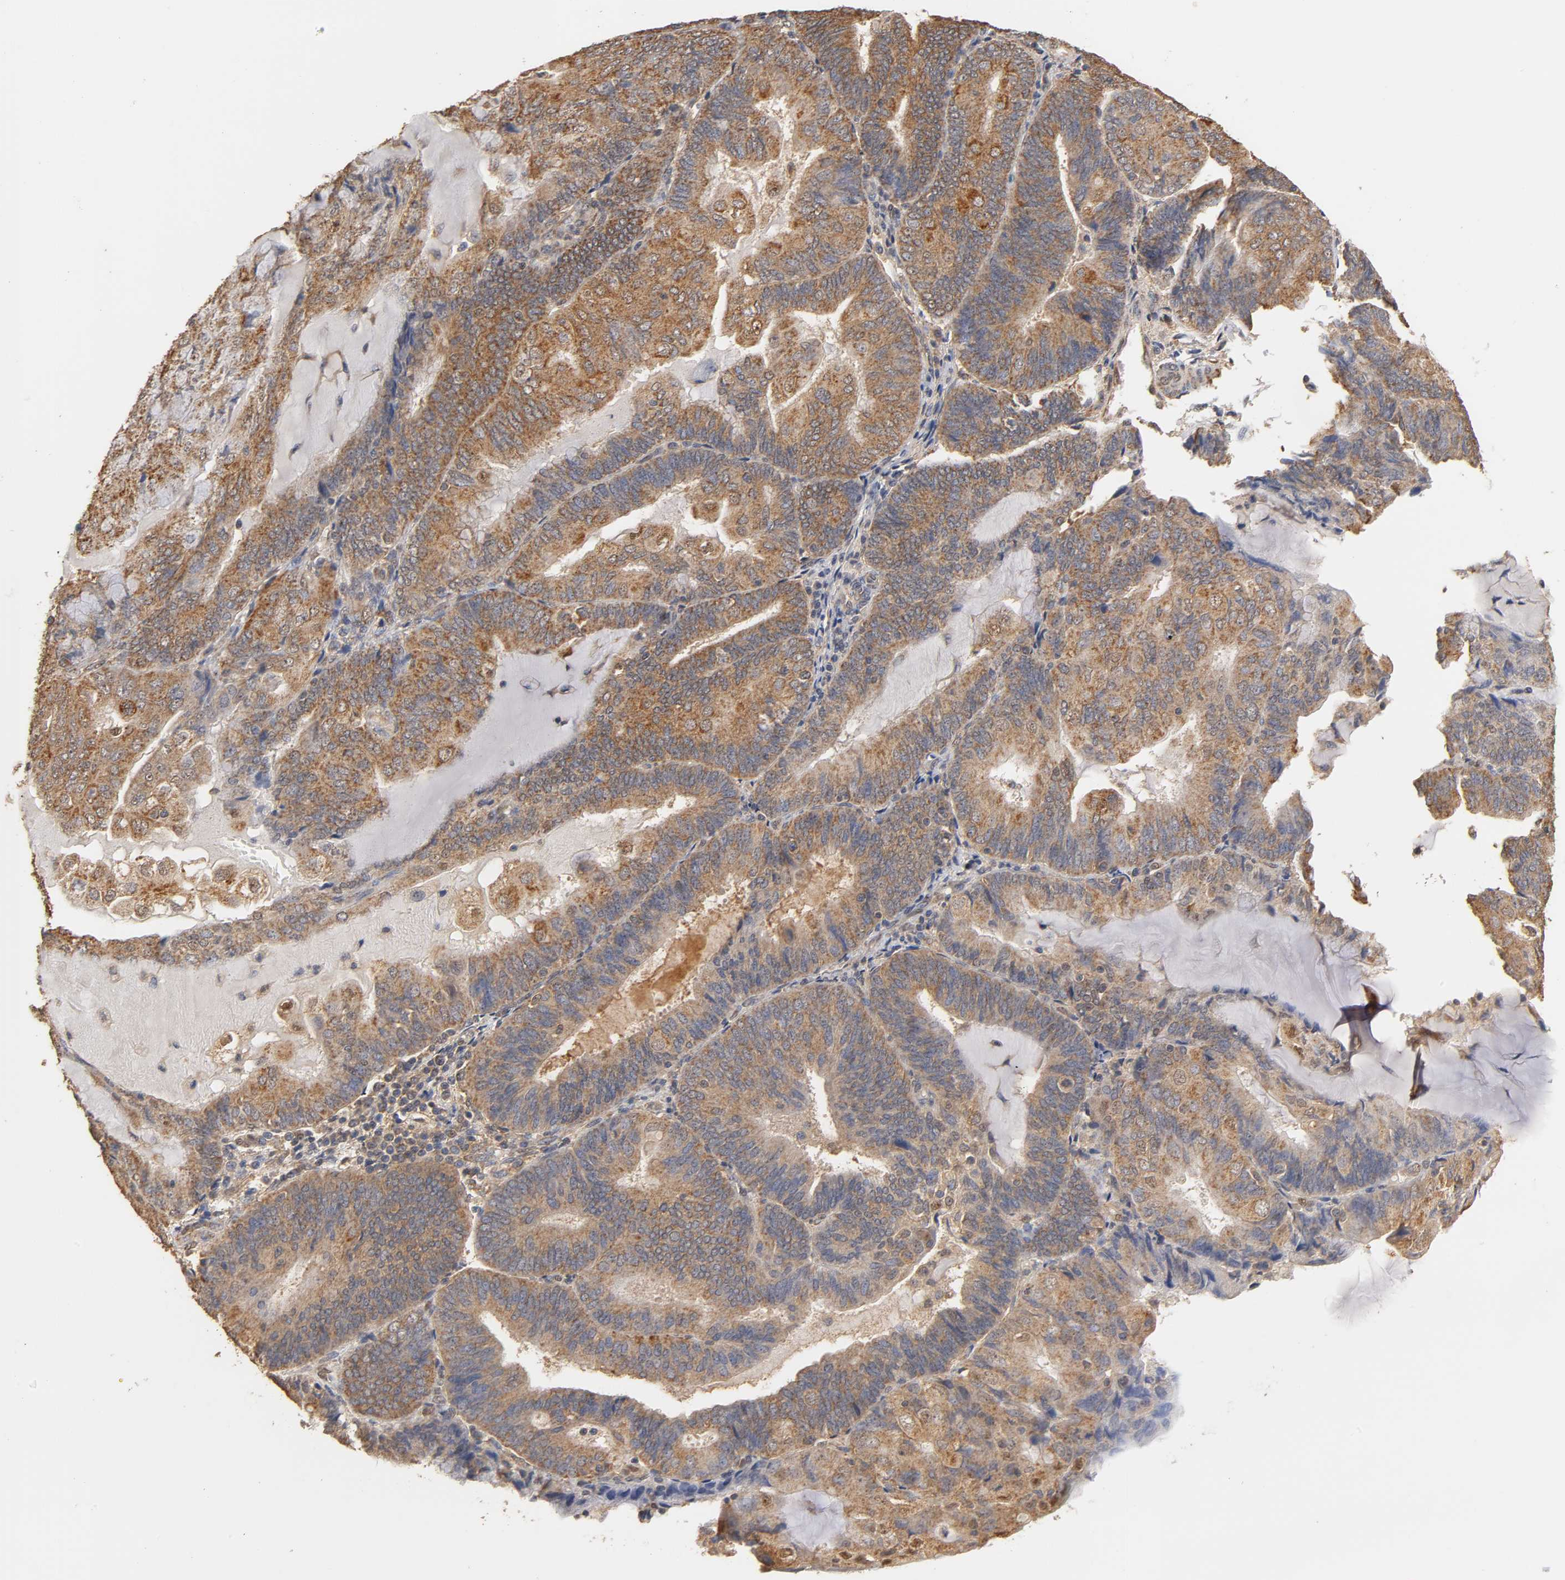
{"staining": {"intensity": "strong", "quantity": ">75%", "location": "cytoplasmic/membranous"}, "tissue": "endometrial cancer", "cell_type": "Tumor cells", "image_type": "cancer", "snomed": [{"axis": "morphology", "description": "Adenocarcinoma, NOS"}, {"axis": "topography", "description": "Endometrium"}], "caption": "Immunohistochemical staining of human endometrial cancer (adenocarcinoma) reveals strong cytoplasmic/membranous protein staining in approximately >75% of tumor cells. (brown staining indicates protein expression, while blue staining denotes nuclei).", "gene": "PKN1", "patient": {"sex": "female", "age": 81}}